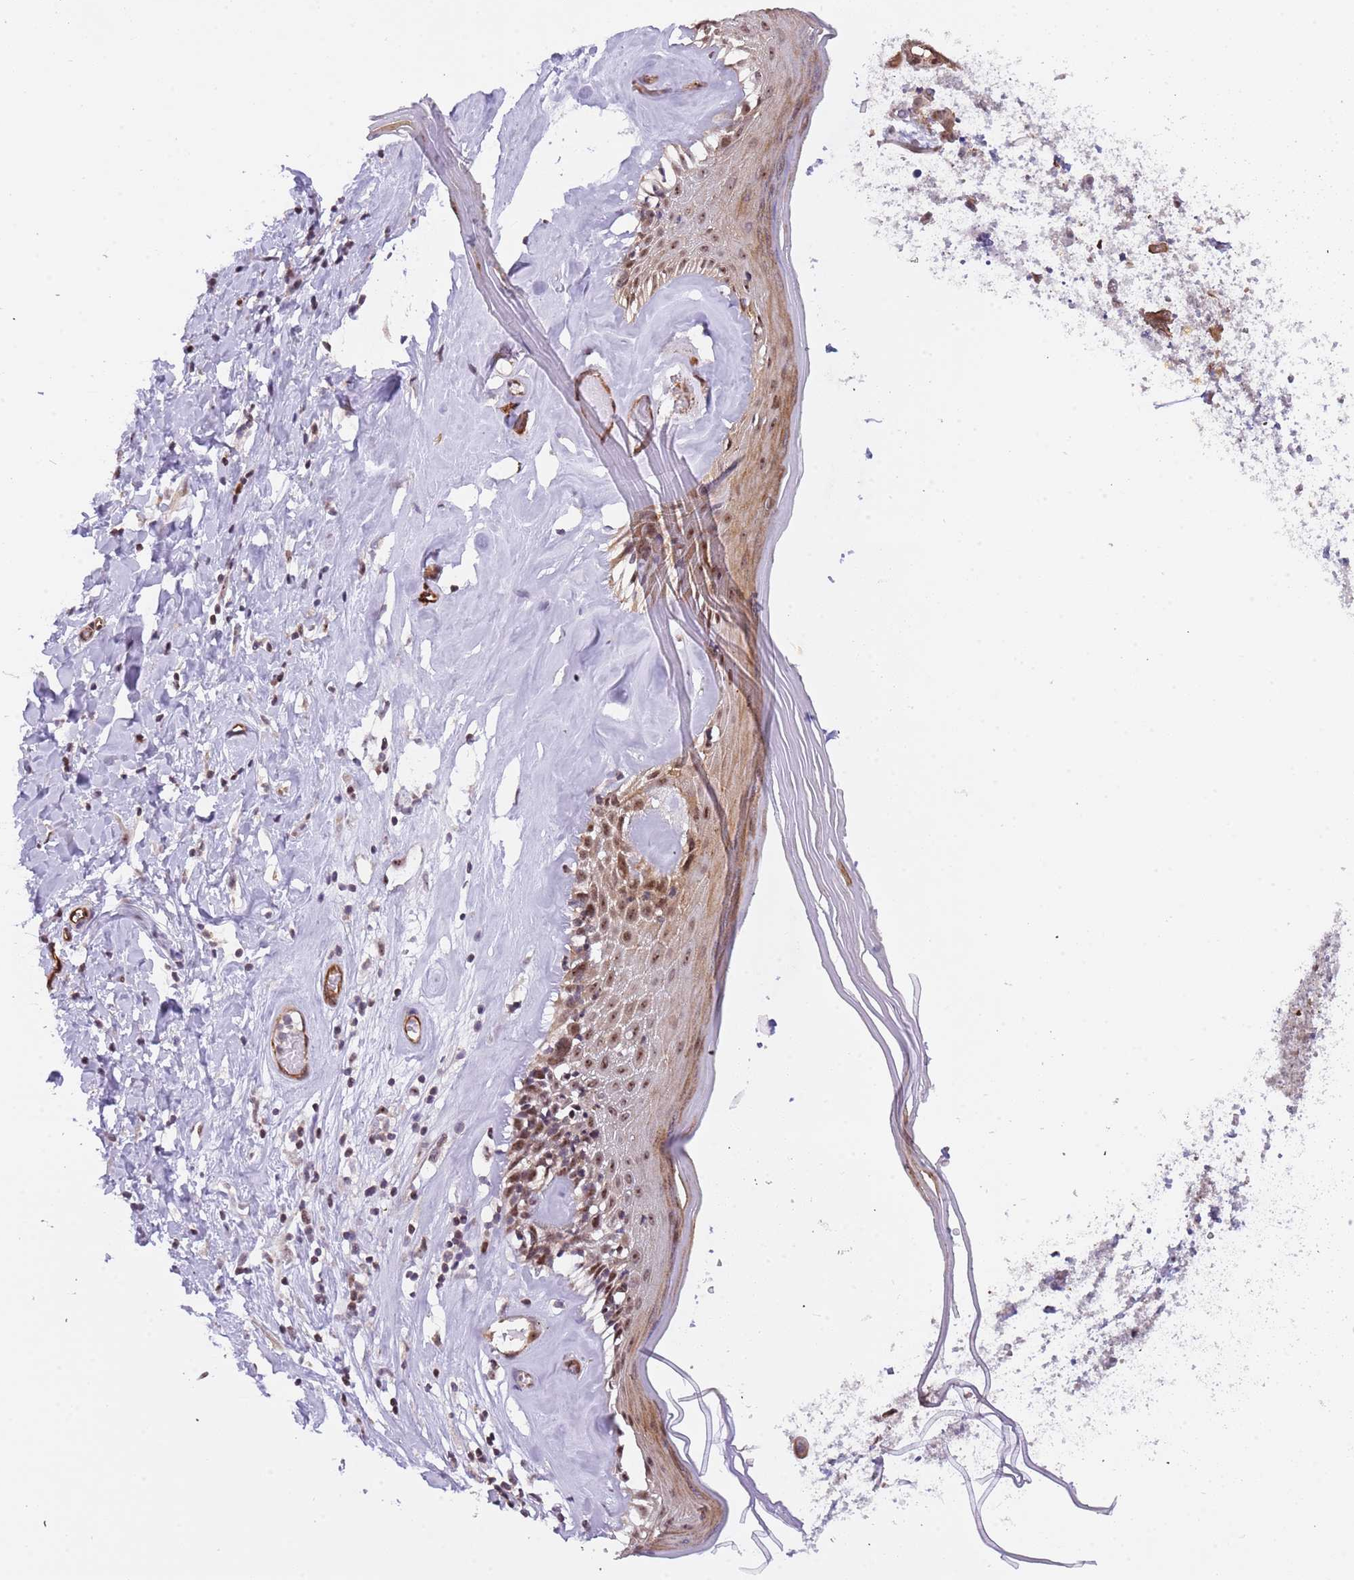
{"staining": {"intensity": "moderate", "quantity": "25%-75%", "location": "nuclear"}, "tissue": "skin", "cell_type": "Epidermal cells", "image_type": "normal", "snomed": [{"axis": "morphology", "description": "Normal tissue, NOS"}, {"axis": "topography", "description": "Vulva"}], "caption": "IHC micrograph of unremarkable skin stained for a protein (brown), which displays medium levels of moderate nuclear expression in approximately 25%-75% of epidermal cells.", "gene": "LRMDA", "patient": {"sex": "female", "age": 86}}